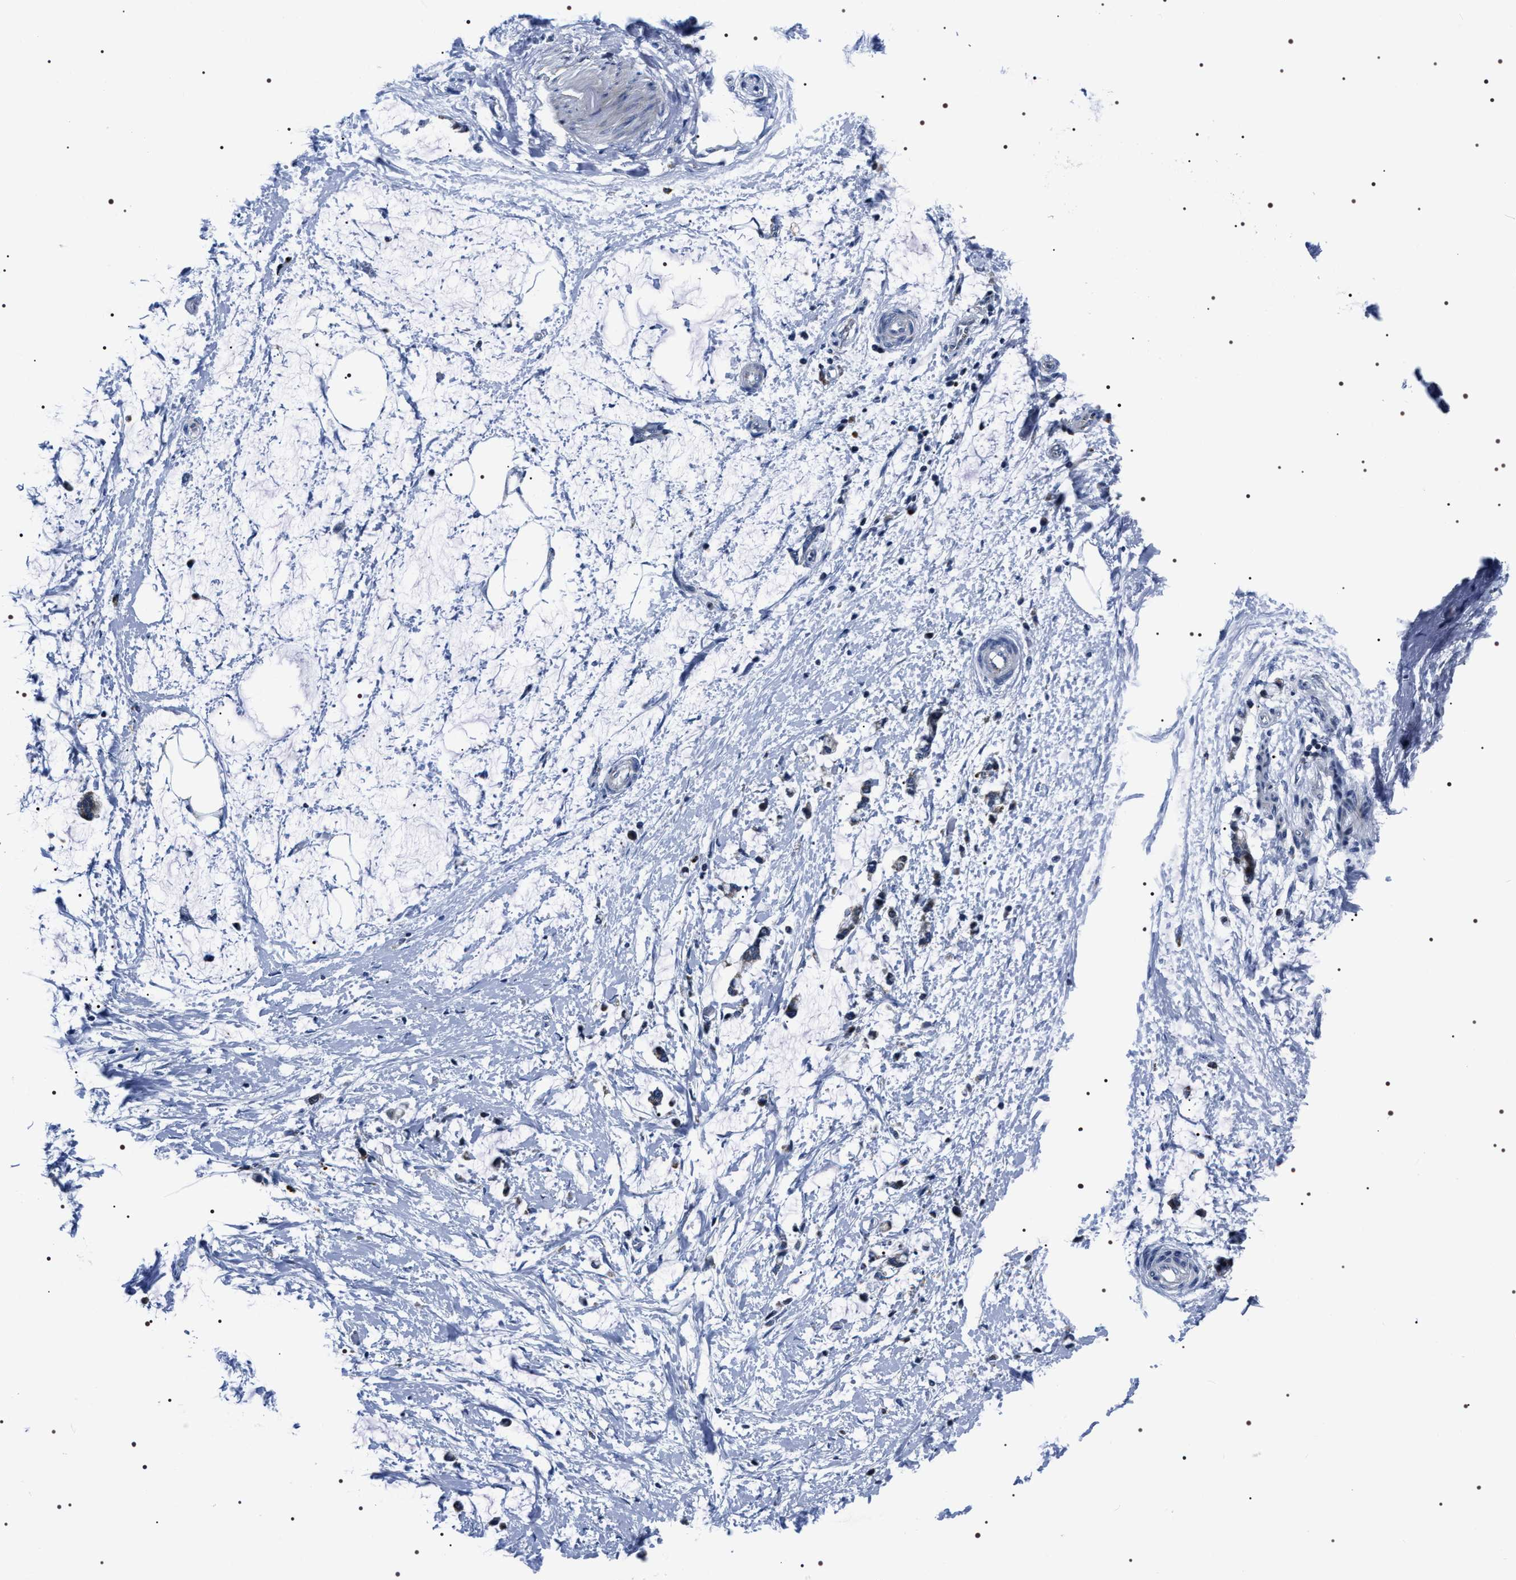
{"staining": {"intensity": "negative", "quantity": "none", "location": "none"}, "tissue": "adipose tissue", "cell_type": "Adipocytes", "image_type": "normal", "snomed": [{"axis": "morphology", "description": "Normal tissue, NOS"}, {"axis": "morphology", "description": "Adenocarcinoma, NOS"}, {"axis": "topography", "description": "Colon"}, {"axis": "topography", "description": "Peripheral nerve tissue"}], "caption": "The immunohistochemistry (IHC) image has no significant staining in adipocytes of adipose tissue.", "gene": "NTMT1", "patient": {"sex": "male", "age": 14}}